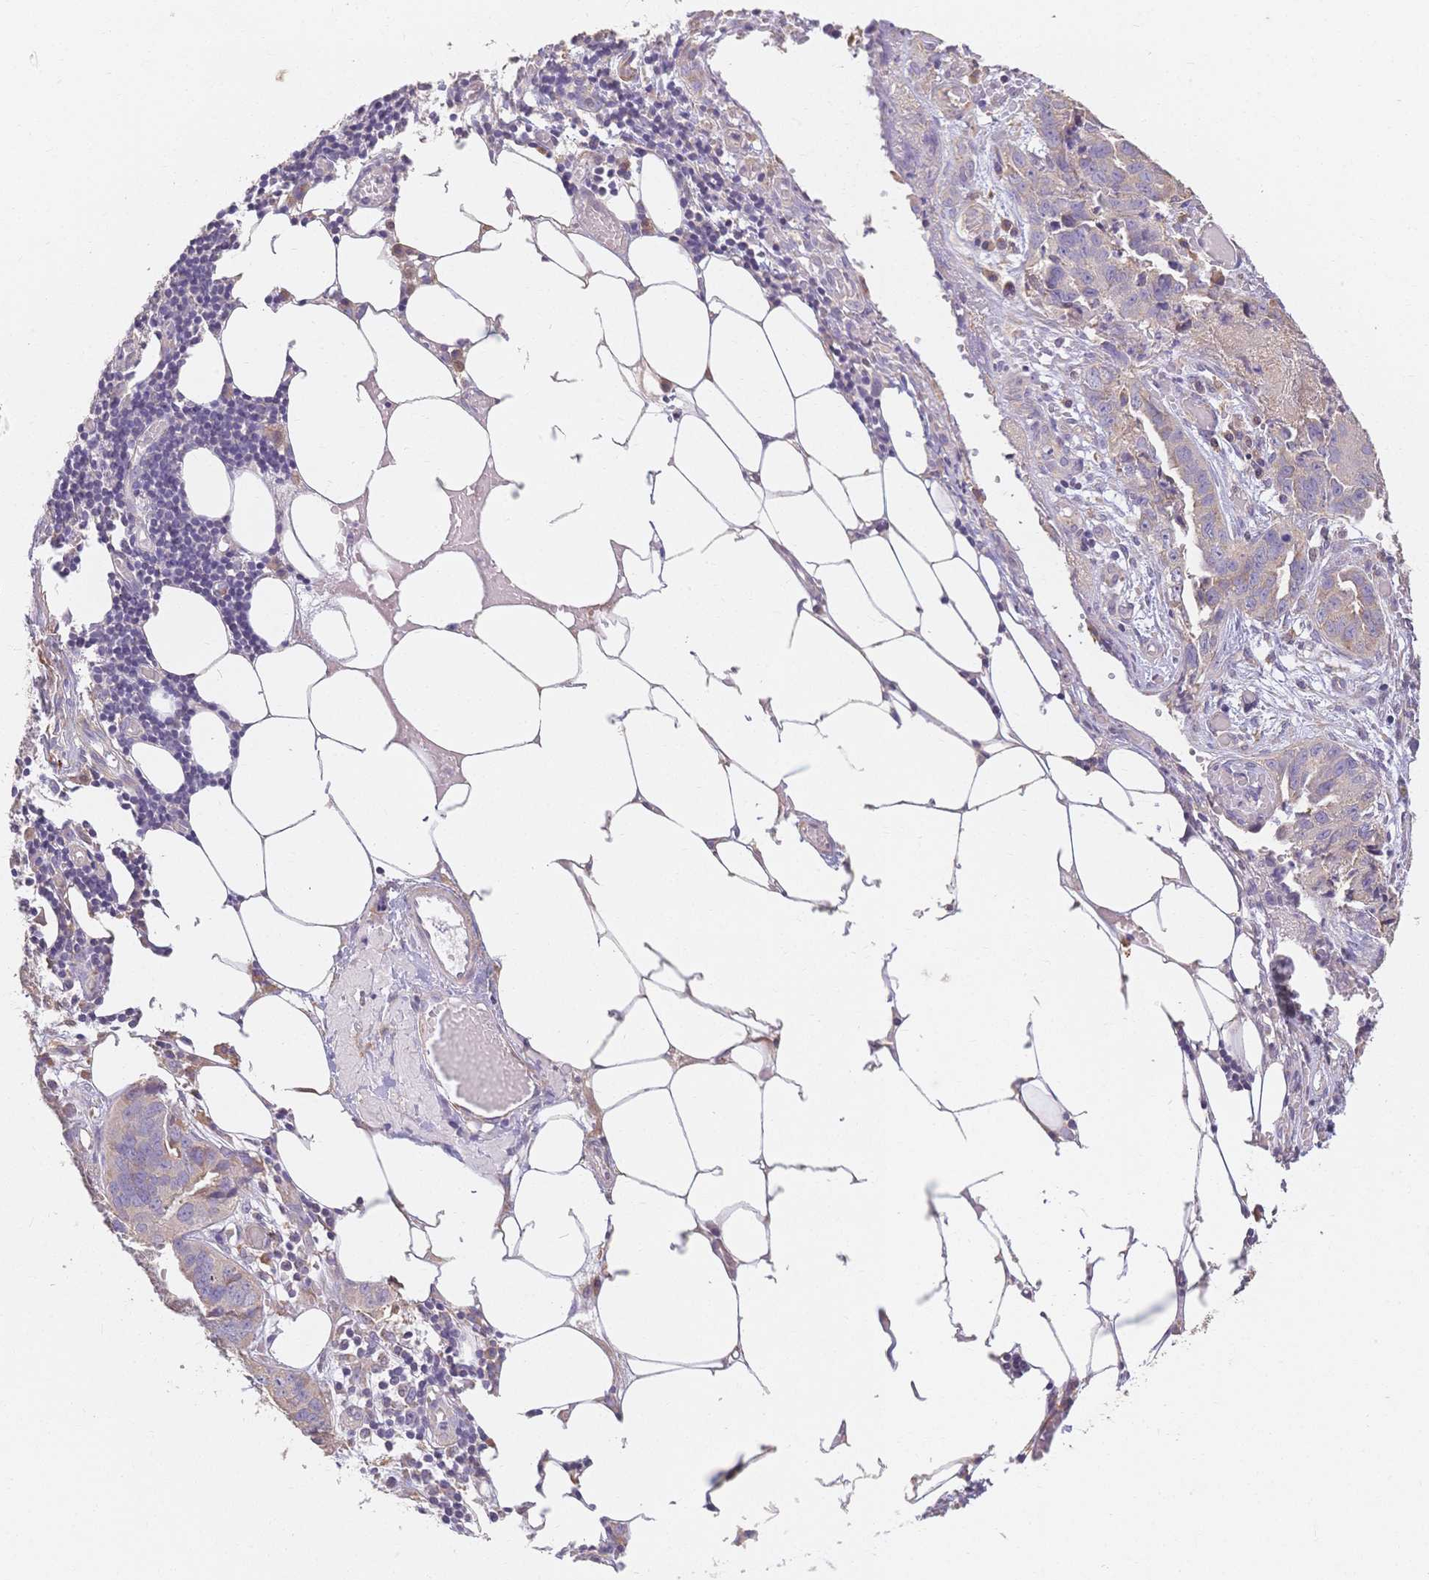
{"staining": {"intensity": "negative", "quantity": "none", "location": "none"}, "tissue": "ovarian cancer", "cell_type": "Tumor cells", "image_type": "cancer", "snomed": [{"axis": "morphology", "description": "Cystadenocarcinoma, serous, NOS"}, {"axis": "topography", "description": "Ovary"}], "caption": "DAB immunohistochemical staining of human ovarian cancer (serous cystadenocarcinoma) demonstrates no significant staining in tumor cells.", "gene": "HS3ST5", "patient": {"sex": "female", "age": 75}}